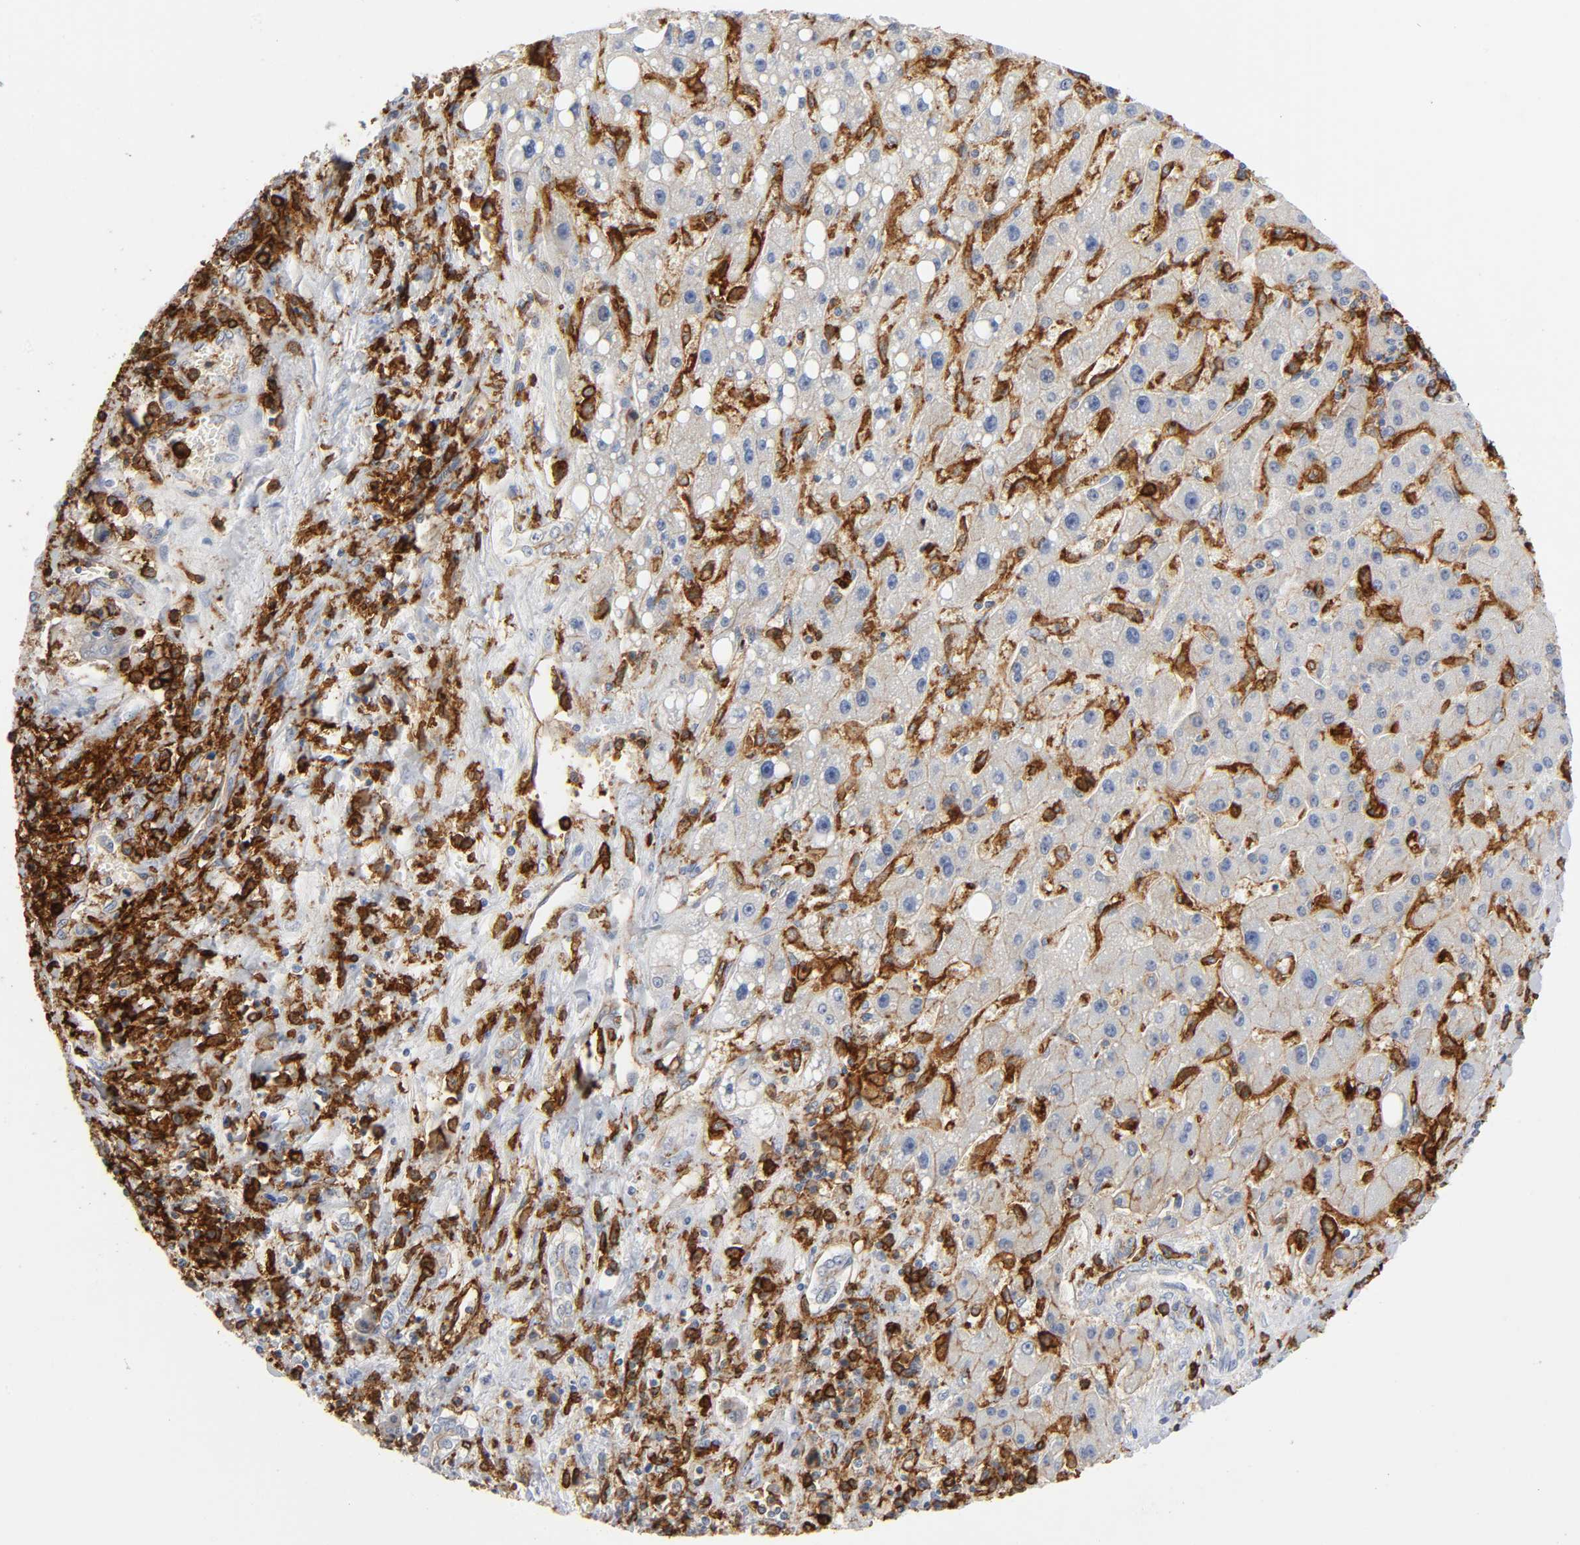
{"staining": {"intensity": "negative", "quantity": "none", "location": "none"}, "tissue": "liver cancer", "cell_type": "Tumor cells", "image_type": "cancer", "snomed": [{"axis": "morphology", "description": "Carcinoma, Hepatocellular, NOS"}, {"axis": "topography", "description": "Liver"}], "caption": "Tumor cells are negative for brown protein staining in liver hepatocellular carcinoma.", "gene": "LYN", "patient": {"sex": "female", "age": 53}}